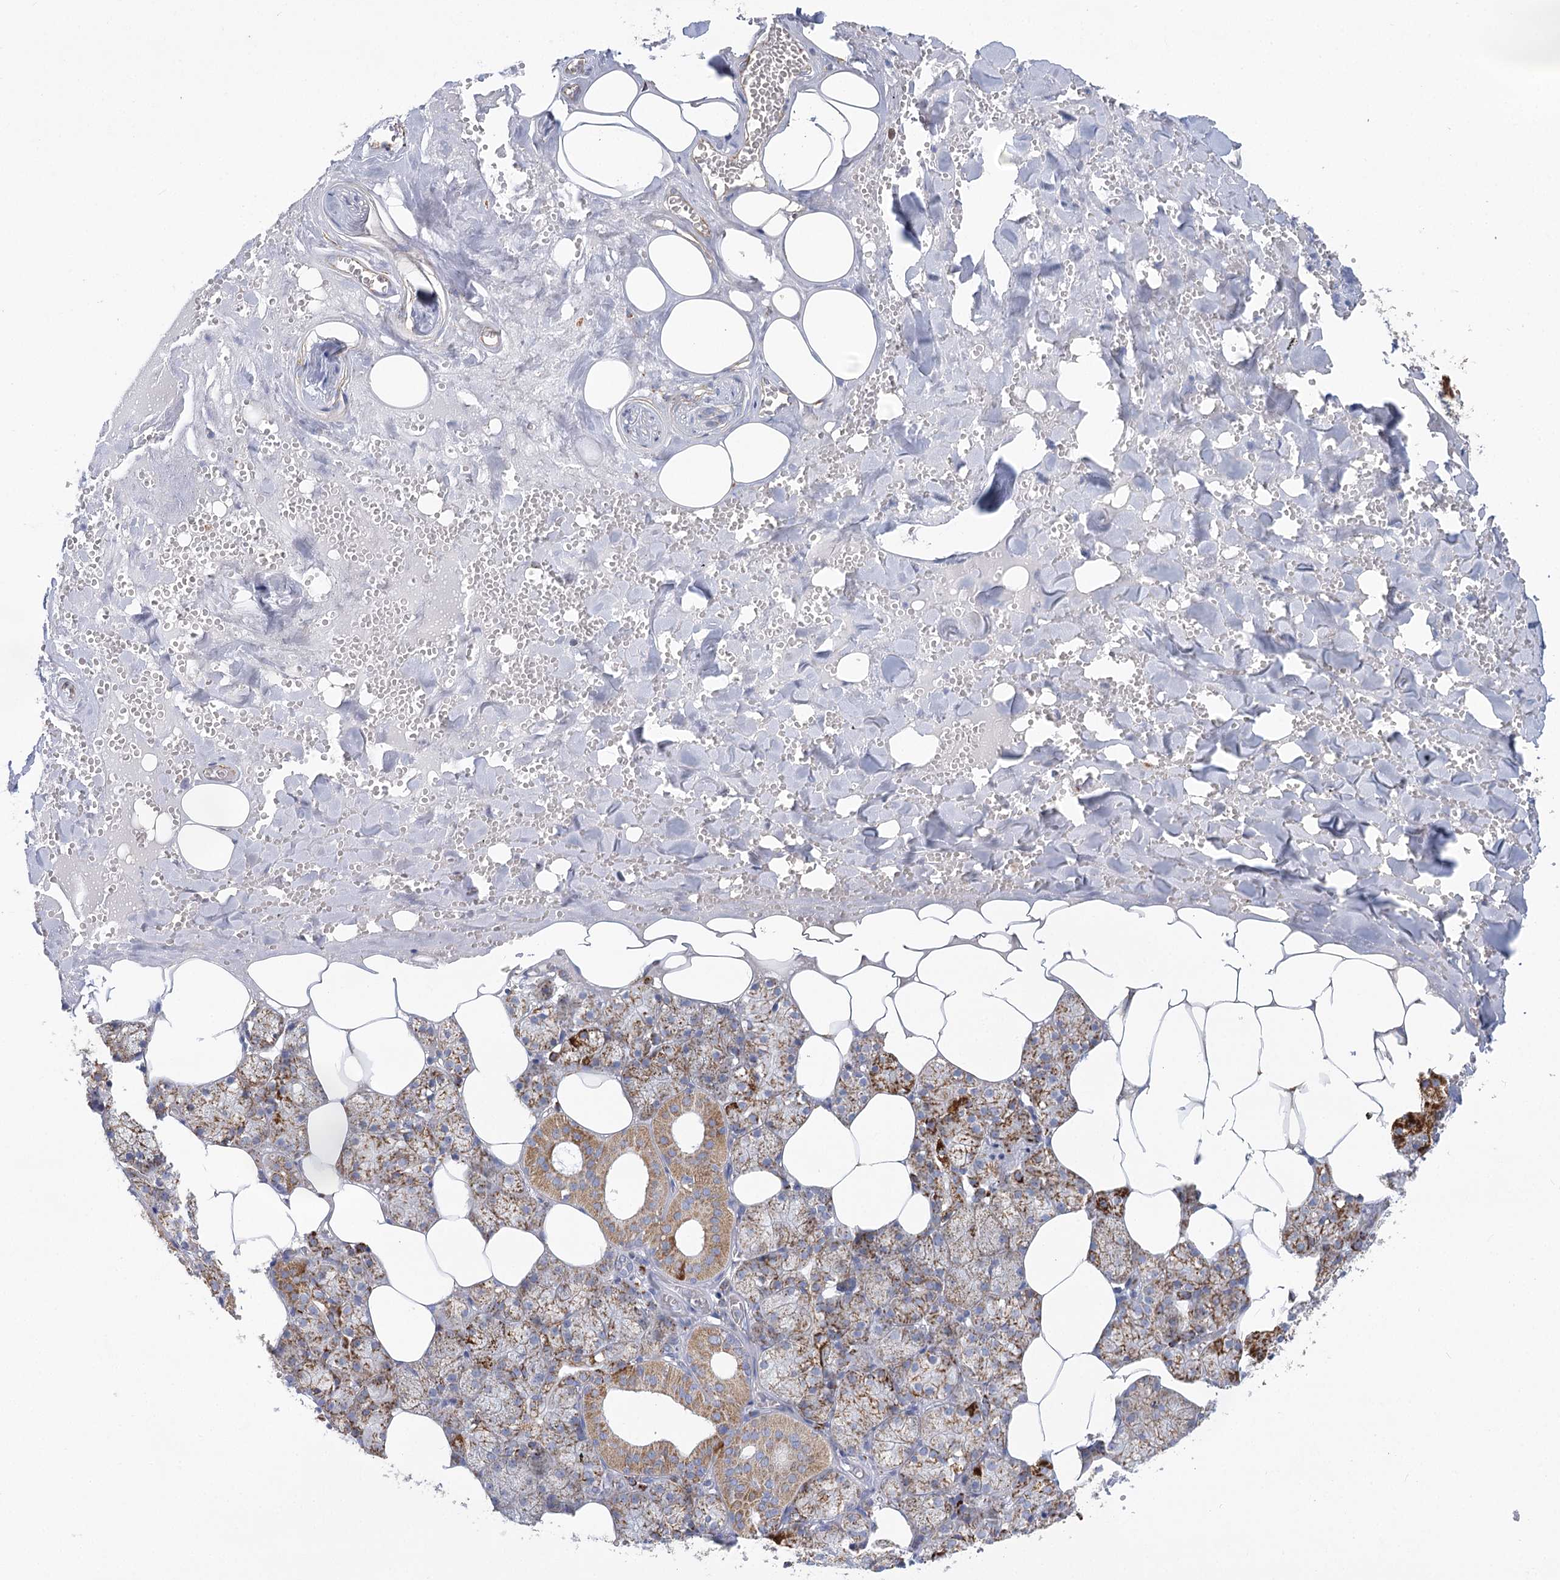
{"staining": {"intensity": "strong", "quantity": "25%-75%", "location": "cytoplasmic/membranous"}, "tissue": "salivary gland", "cell_type": "Glandular cells", "image_type": "normal", "snomed": [{"axis": "morphology", "description": "Normal tissue, NOS"}, {"axis": "topography", "description": "Salivary gland"}], "caption": "Immunohistochemistry histopathology image of benign salivary gland stained for a protein (brown), which reveals high levels of strong cytoplasmic/membranous staining in about 25%-75% of glandular cells.", "gene": "DHTKD1", "patient": {"sex": "male", "age": 62}}